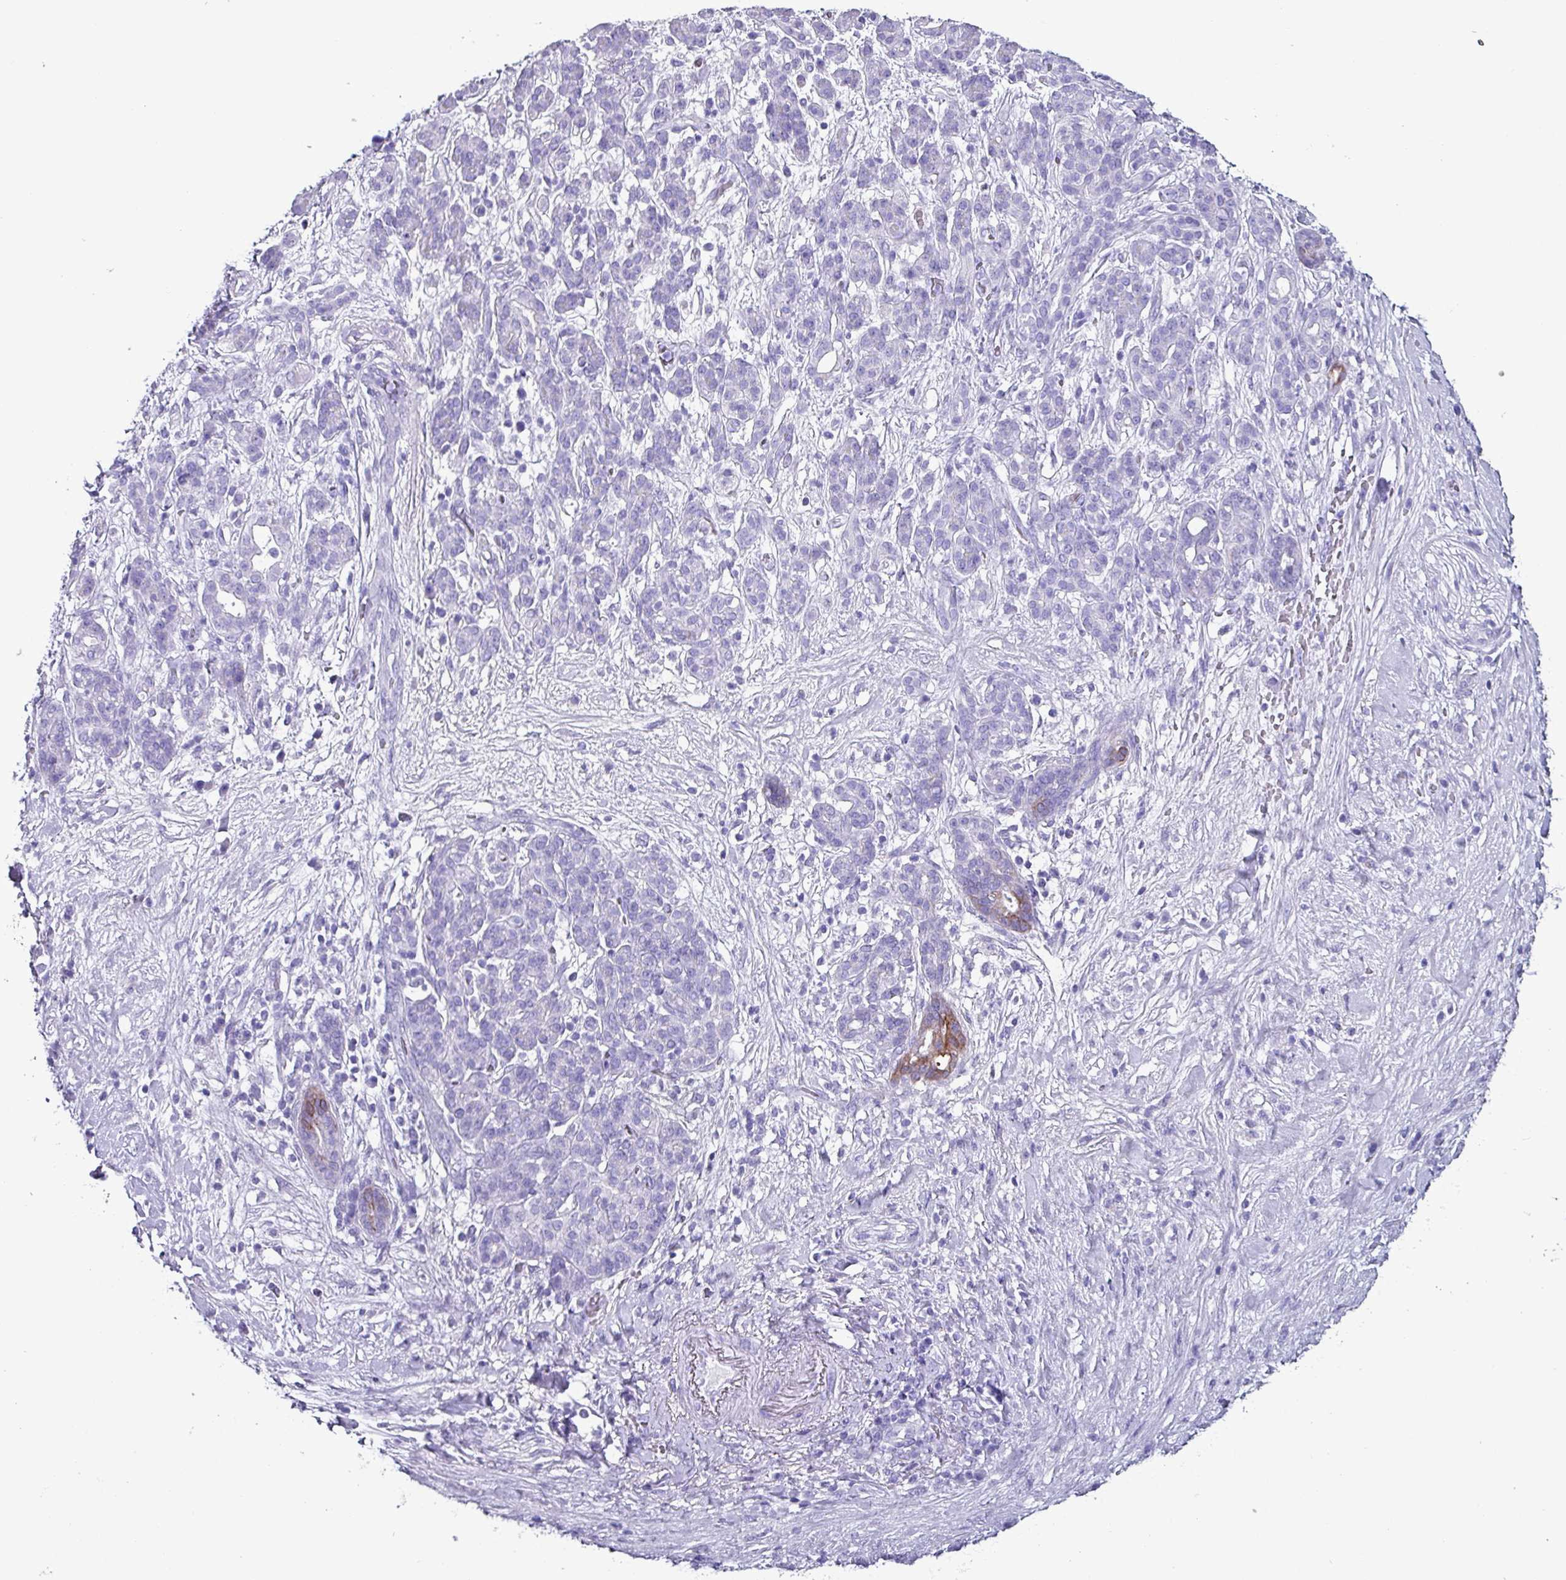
{"staining": {"intensity": "negative", "quantity": "none", "location": "none"}, "tissue": "pancreatic cancer", "cell_type": "Tumor cells", "image_type": "cancer", "snomed": [{"axis": "morphology", "description": "Adenocarcinoma, NOS"}, {"axis": "topography", "description": "Pancreas"}], "caption": "Tumor cells show no significant positivity in pancreatic cancer (adenocarcinoma).", "gene": "KRT6C", "patient": {"sex": "male", "age": 44}}